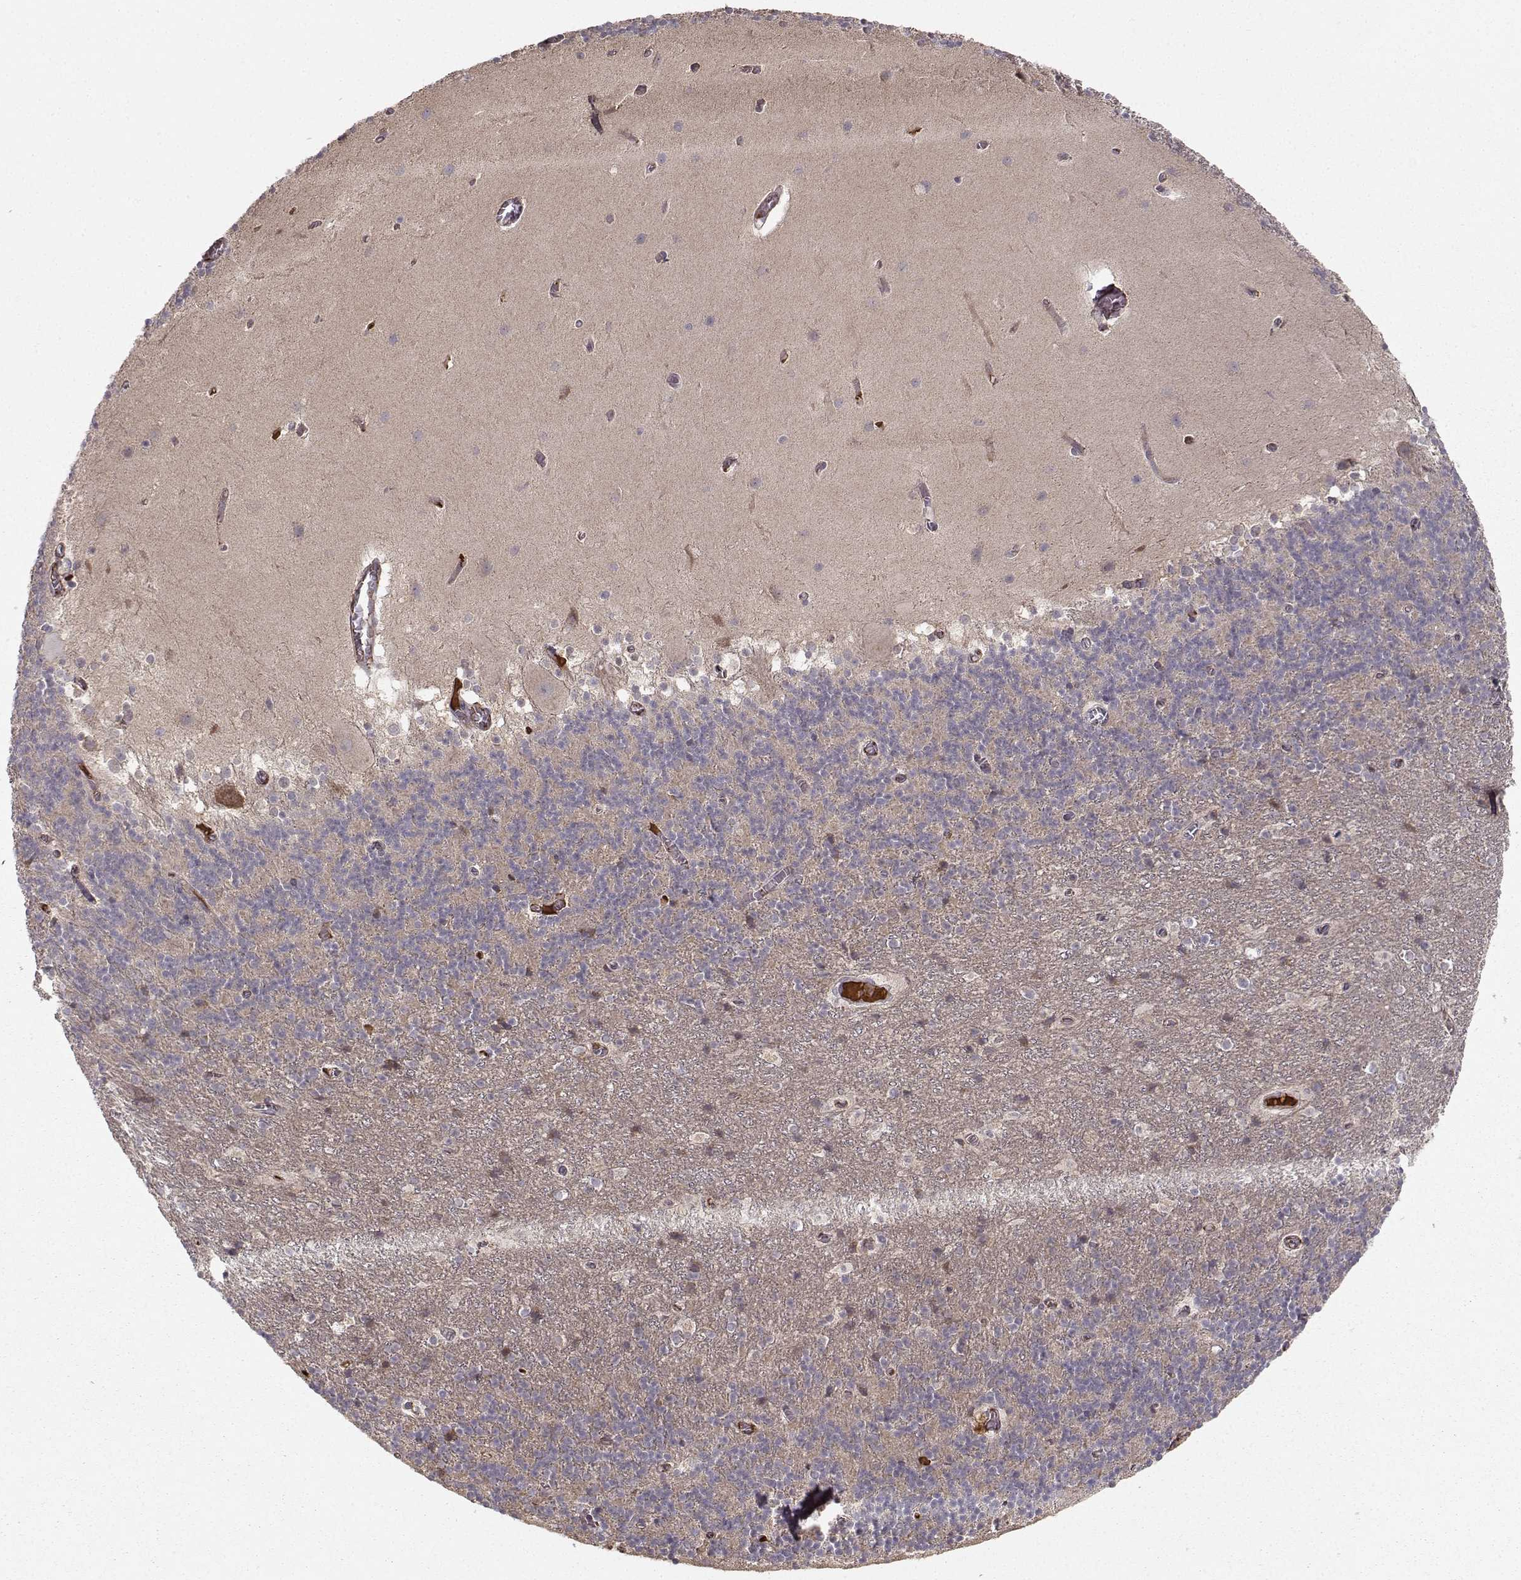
{"staining": {"intensity": "negative", "quantity": "none", "location": "none"}, "tissue": "cerebellum", "cell_type": "Cells in granular layer", "image_type": "normal", "snomed": [{"axis": "morphology", "description": "Normal tissue, NOS"}, {"axis": "topography", "description": "Cerebellum"}], "caption": "Immunohistochemistry histopathology image of unremarkable cerebellum: human cerebellum stained with DAB (3,3'-diaminobenzidine) exhibits no significant protein staining in cells in granular layer.", "gene": "WNT6", "patient": {"sex": "male", "age": 70}}